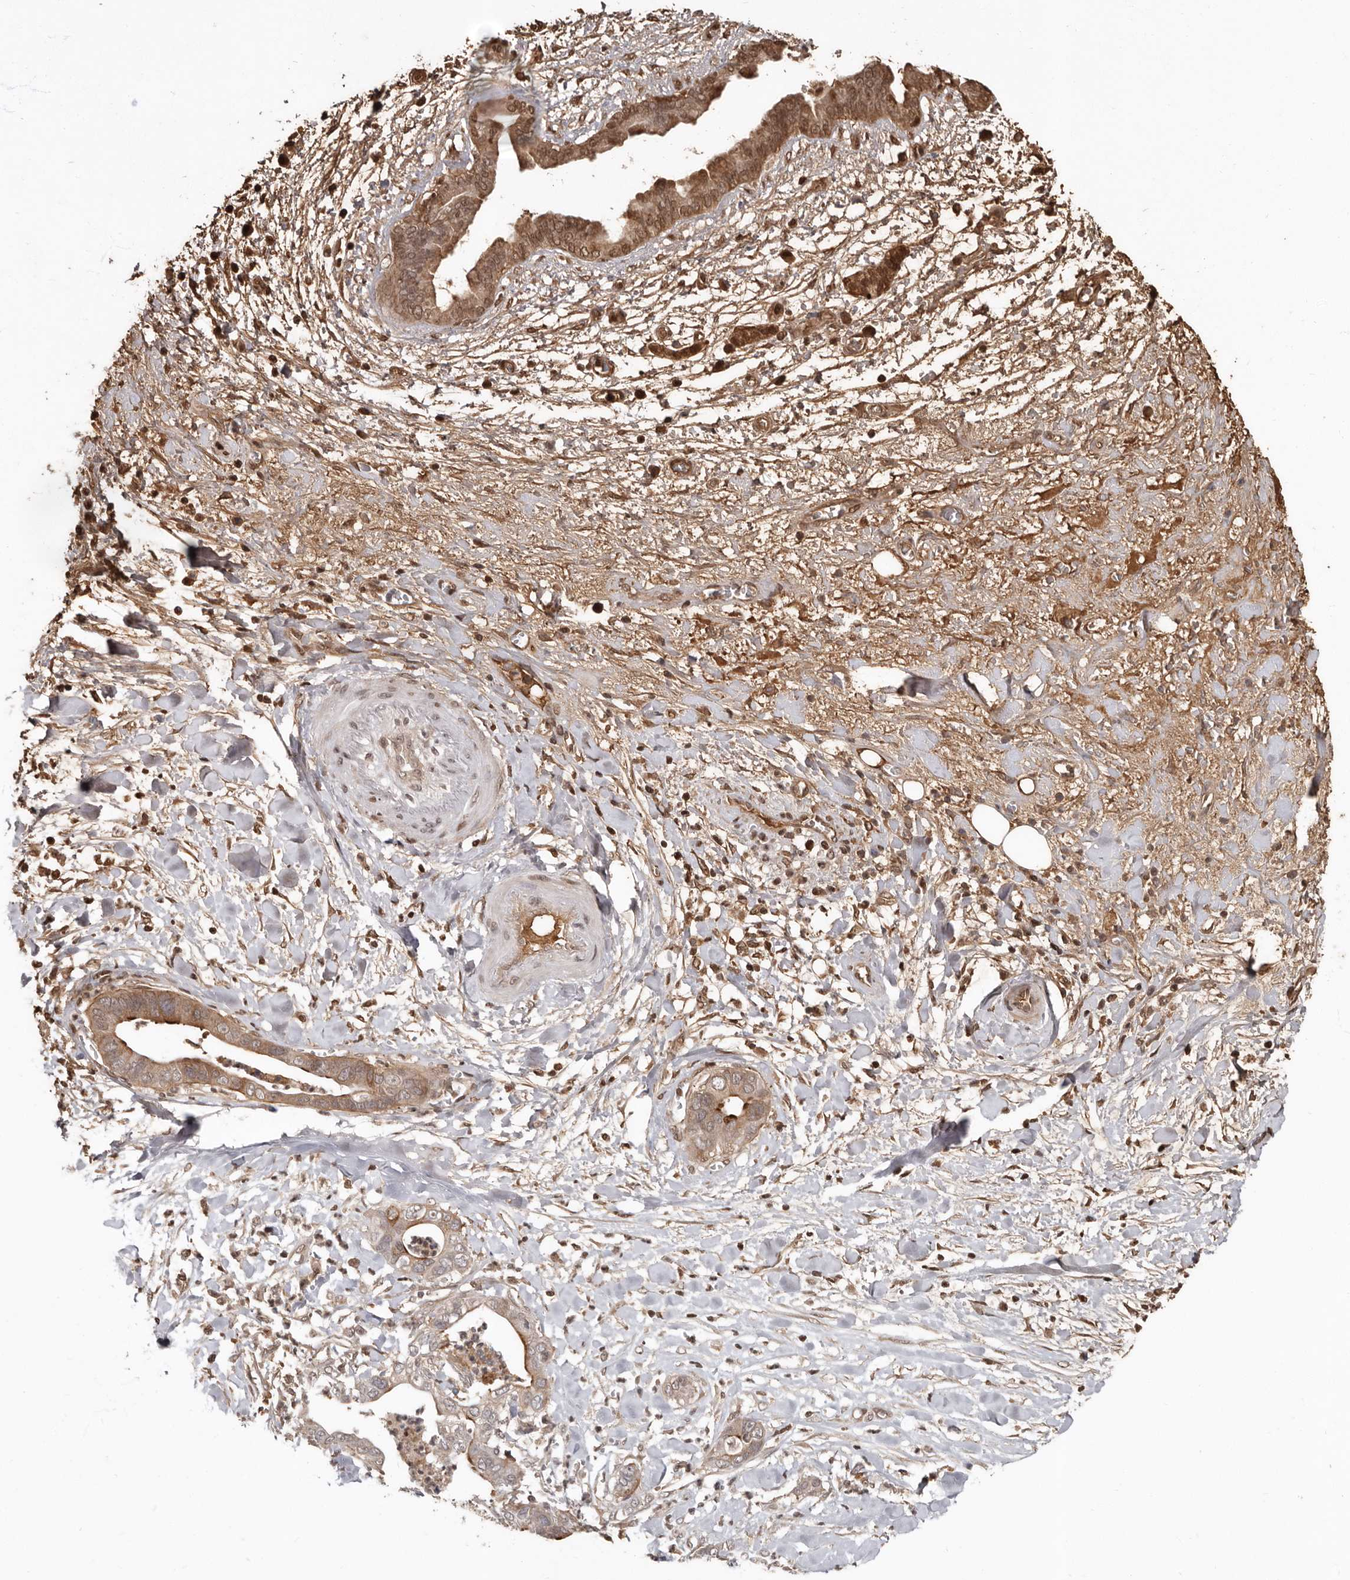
{"staining": {"intensity": "moderate", "quantity": ">75%", "location": "cytoplasmic/membranous,nuclear"}, "tissue": "pancreatic cancer", "cell_type": "Tumor cells", "image_type": "cancer", "snomed": [{"axis": "morphology", "description": "Adenocarcinoma, NOS"}, {"axis": "topography", "description": "Pancreas"}], "caption": "A high-resolution histopathology image shows immunohistochemistry (IHC) staining of pancreatic adenocarcinoma, which shows moderate cytoplasmic/membranous and nuclear staining in about >75% of tumor cells.", "gene": "LRGUK", "patient": {"sex": "female", "age": 78}}